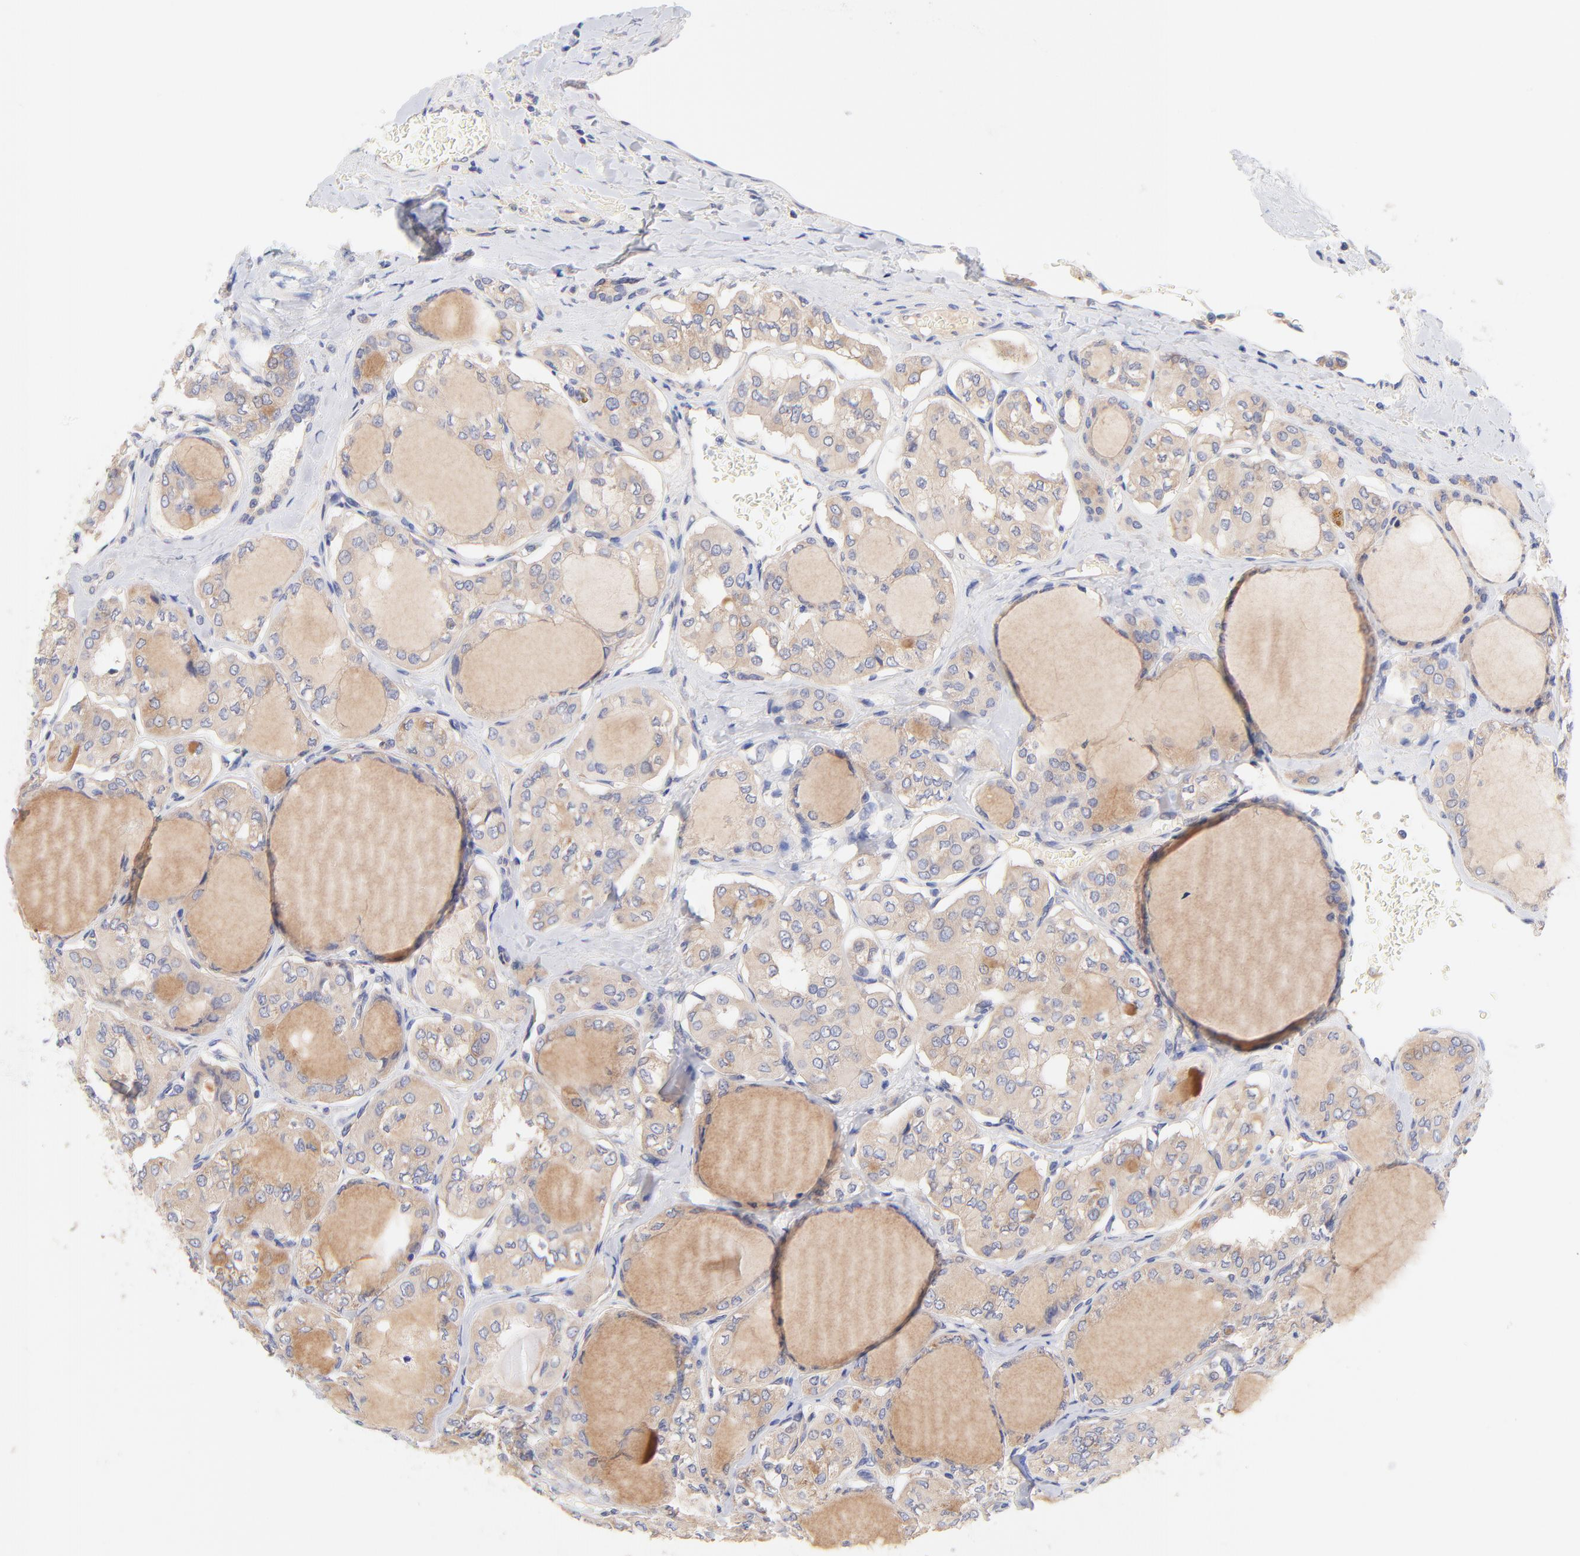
{"staining": {"intensity": "weak", "quantity": ">75%", "location": "cytoplasmic/membranous"}, "tissue": "thyroid cancer", "cell_type": "Tumor cells", "image_type": "cancer", "snomed": [{"axis": "morphology", "description": "Papillary adenocarcinoma, NOS"}, {"axis": "topography", "description": "Thyroid gland"}], "caption": "This image demonstrates IHC staining of thyroid papillary adenocarcinoma, with low weak cytoplasmic/membranous positivity in about >75% of tumor cells.", "gene": "TNFRSF13C", "patient": {"sex": "male", "age": 20}}